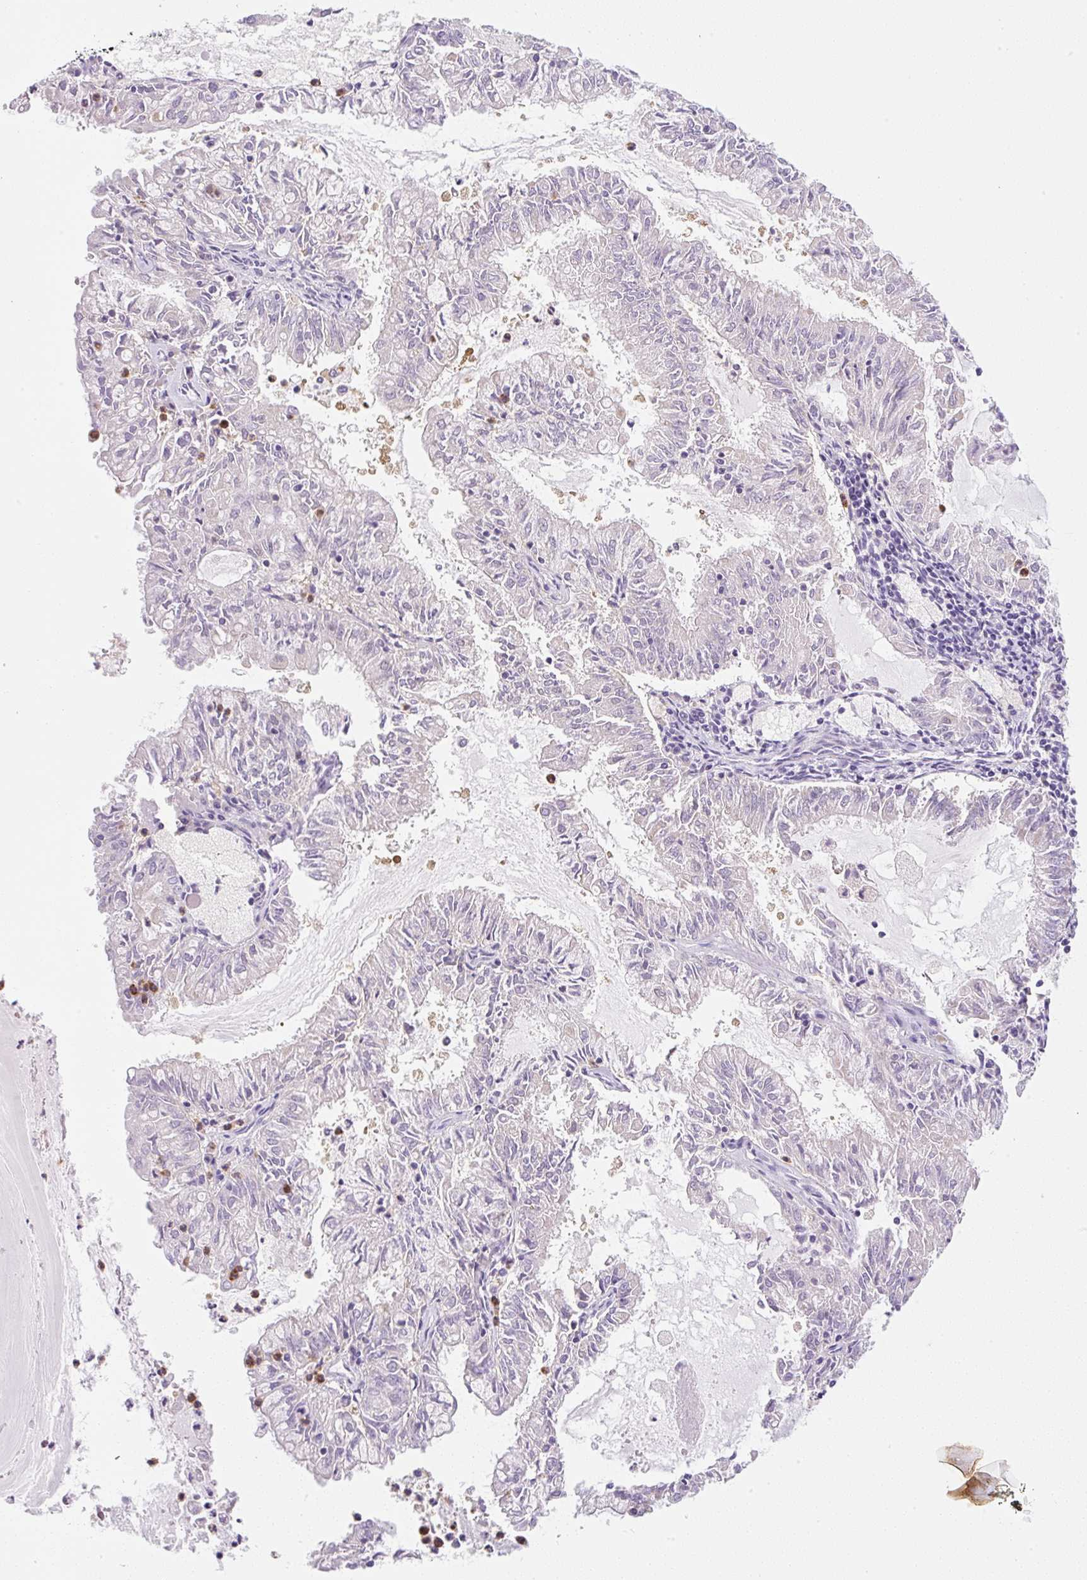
{"staining": {"intensity": "negative", "quantity": "none", "location": "none"}, "tissue": "endometrial cancer", "cell_type": "Tumor cells", "image_type": "cancer", "snomed": [{"axis": "morphology", "description": "Adenocarcinoma, NOS"}, {"axis": "topography", "description": "Endometrium"}], "caption": "High power microscopy micrograph of an immunohistochemistry (IHC) image of endometrial adenocarcinoma, revealing no significant expression in tumor cells. (DAB immunohistochemistry (IHC) visualized using brightfield microscopy, high magnification).", "gene": "OMA1", "patient": {"sex": "female", "age": 57}}